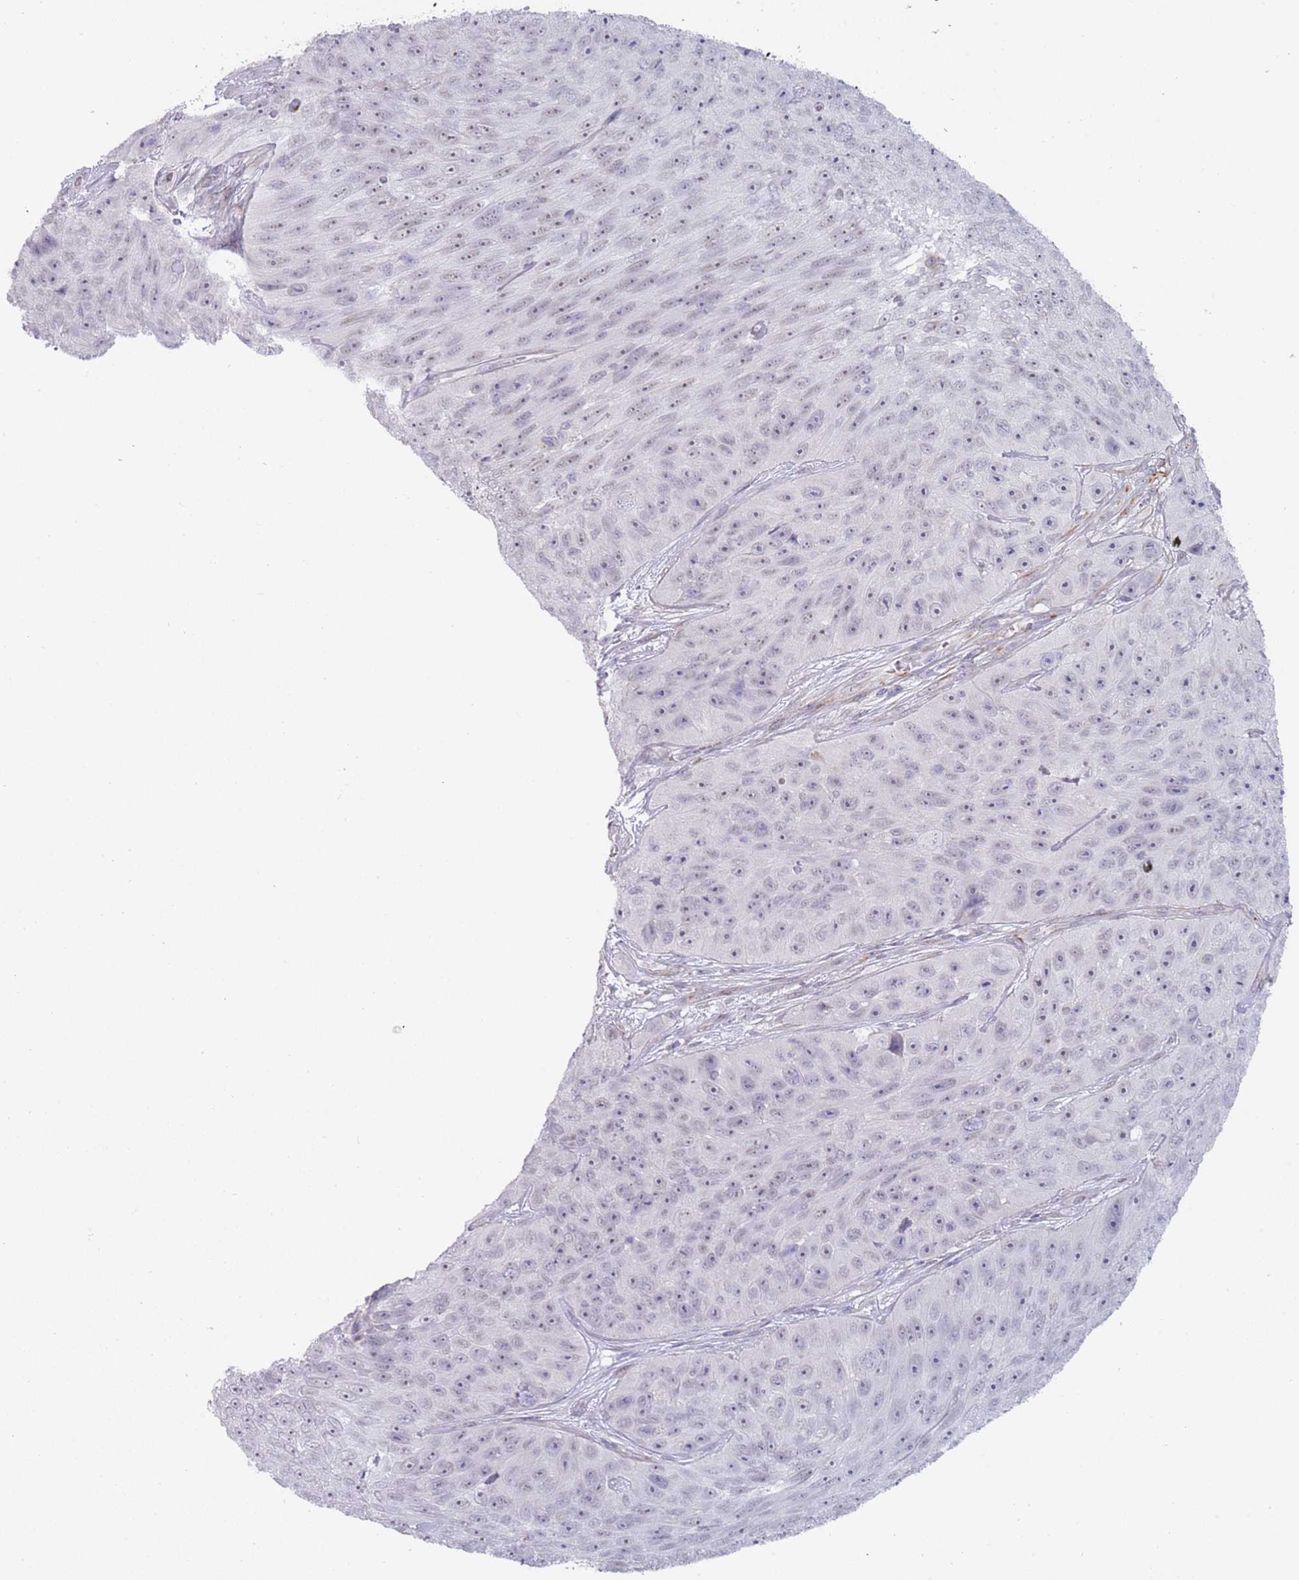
{"staining": {"intensity": "weak", "quantity": "<25%", "location": "nuclear"}, "tissue": "skin cancer", "cell_type": "Tumor cells", "image_type": "cancer", "snomed": [{"axis": "morphology", "description": "Squamous cell carcinoma, NOS"}, {"axis": "topography", "description": "Skin"}], "caption": "An immunohistochemistry (IHC) image of skin cancer is shown. There is no staining in tumor cells of skin cancer.", "gene": "NBPF3", "patient": {"sex": "female", "age": 87}}